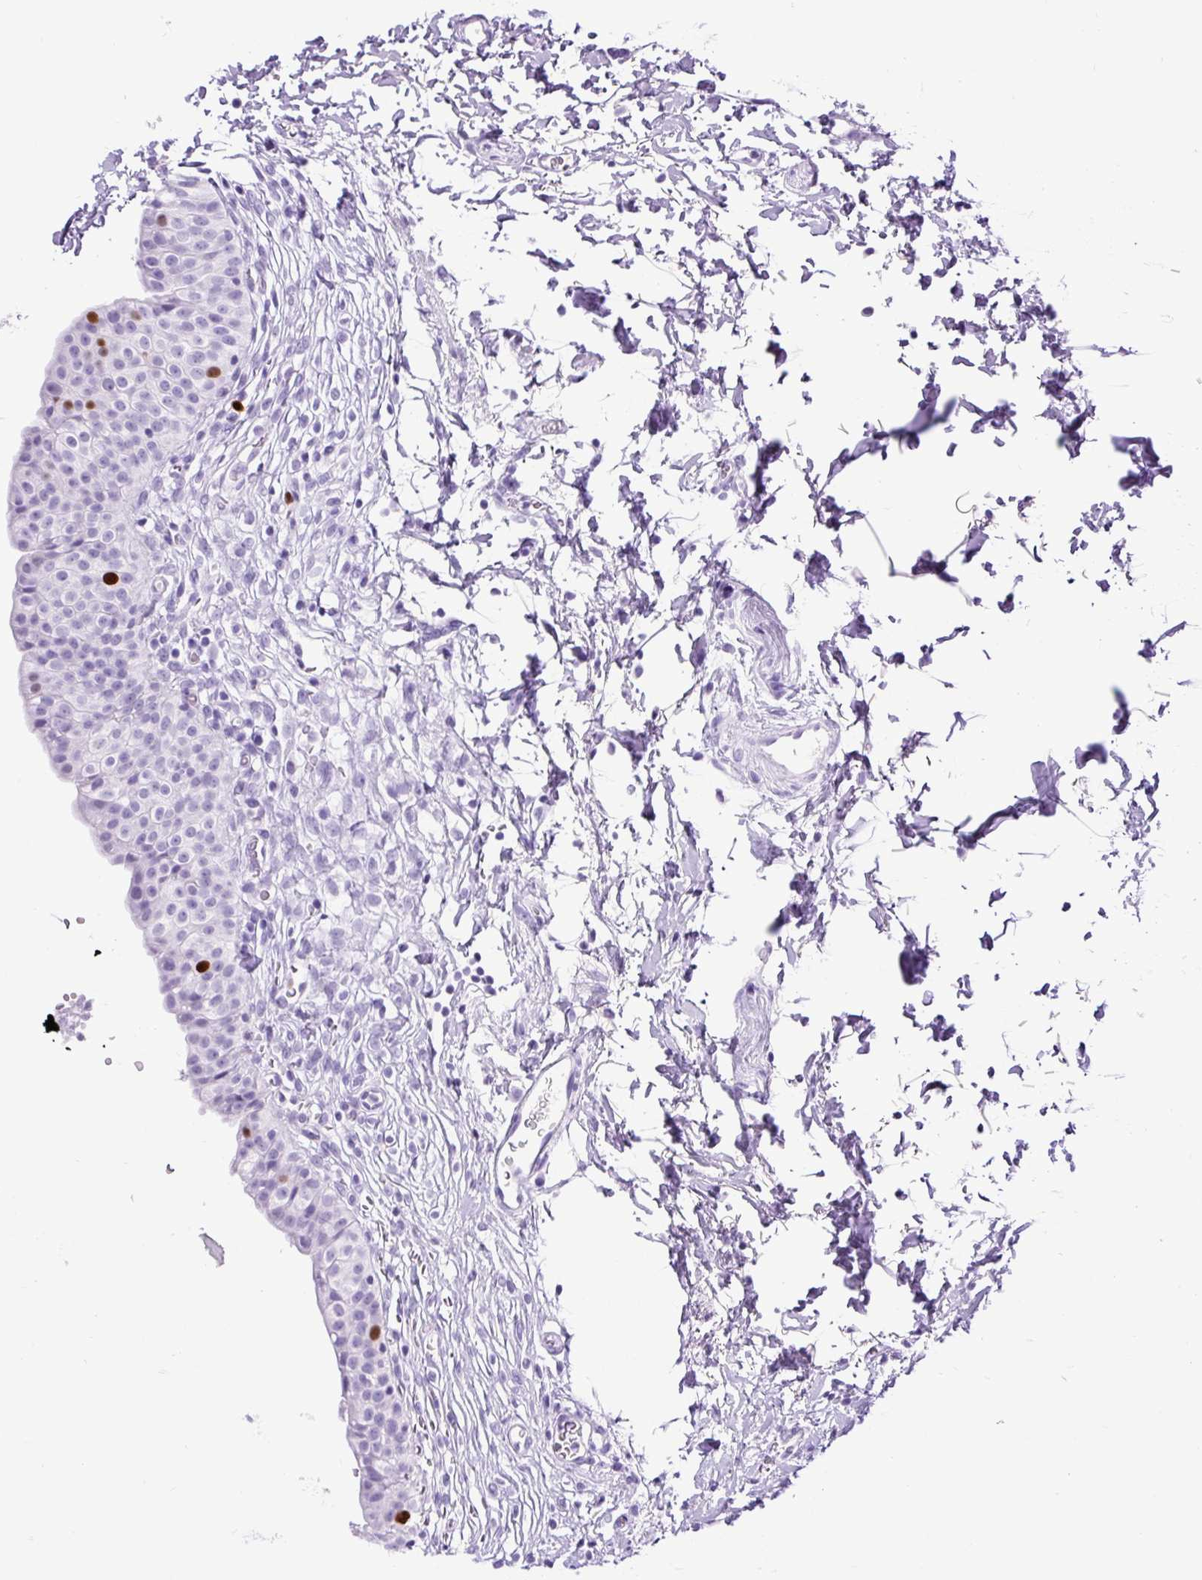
{"staining": {"intensity": "strong", "quantity": "<25%", "location": "nuclear"}, "tissue": "urinary bladder", "cell_type": "Urothelial cells", "image_type": "normal", "snomed": [{"axis": "morphology", "description": "Normal tissue, NOS"}, {"axis": "topography", "description": "Urinary bladder"}, {"axis": "topography", "description": "Peripheral nerve tissue"}], "caption": "Benign urinary bladder displays strong nuclear expression in approximately <25% of urothelial cells, visualized by immunohistochemistry. The staining was performed using DAB, with brown indicating positive protein expression. Nuclei are stained blue with hematoxylin.", "gene": "RACGAP1", "patient": {"sex": "male", "age": 55}}